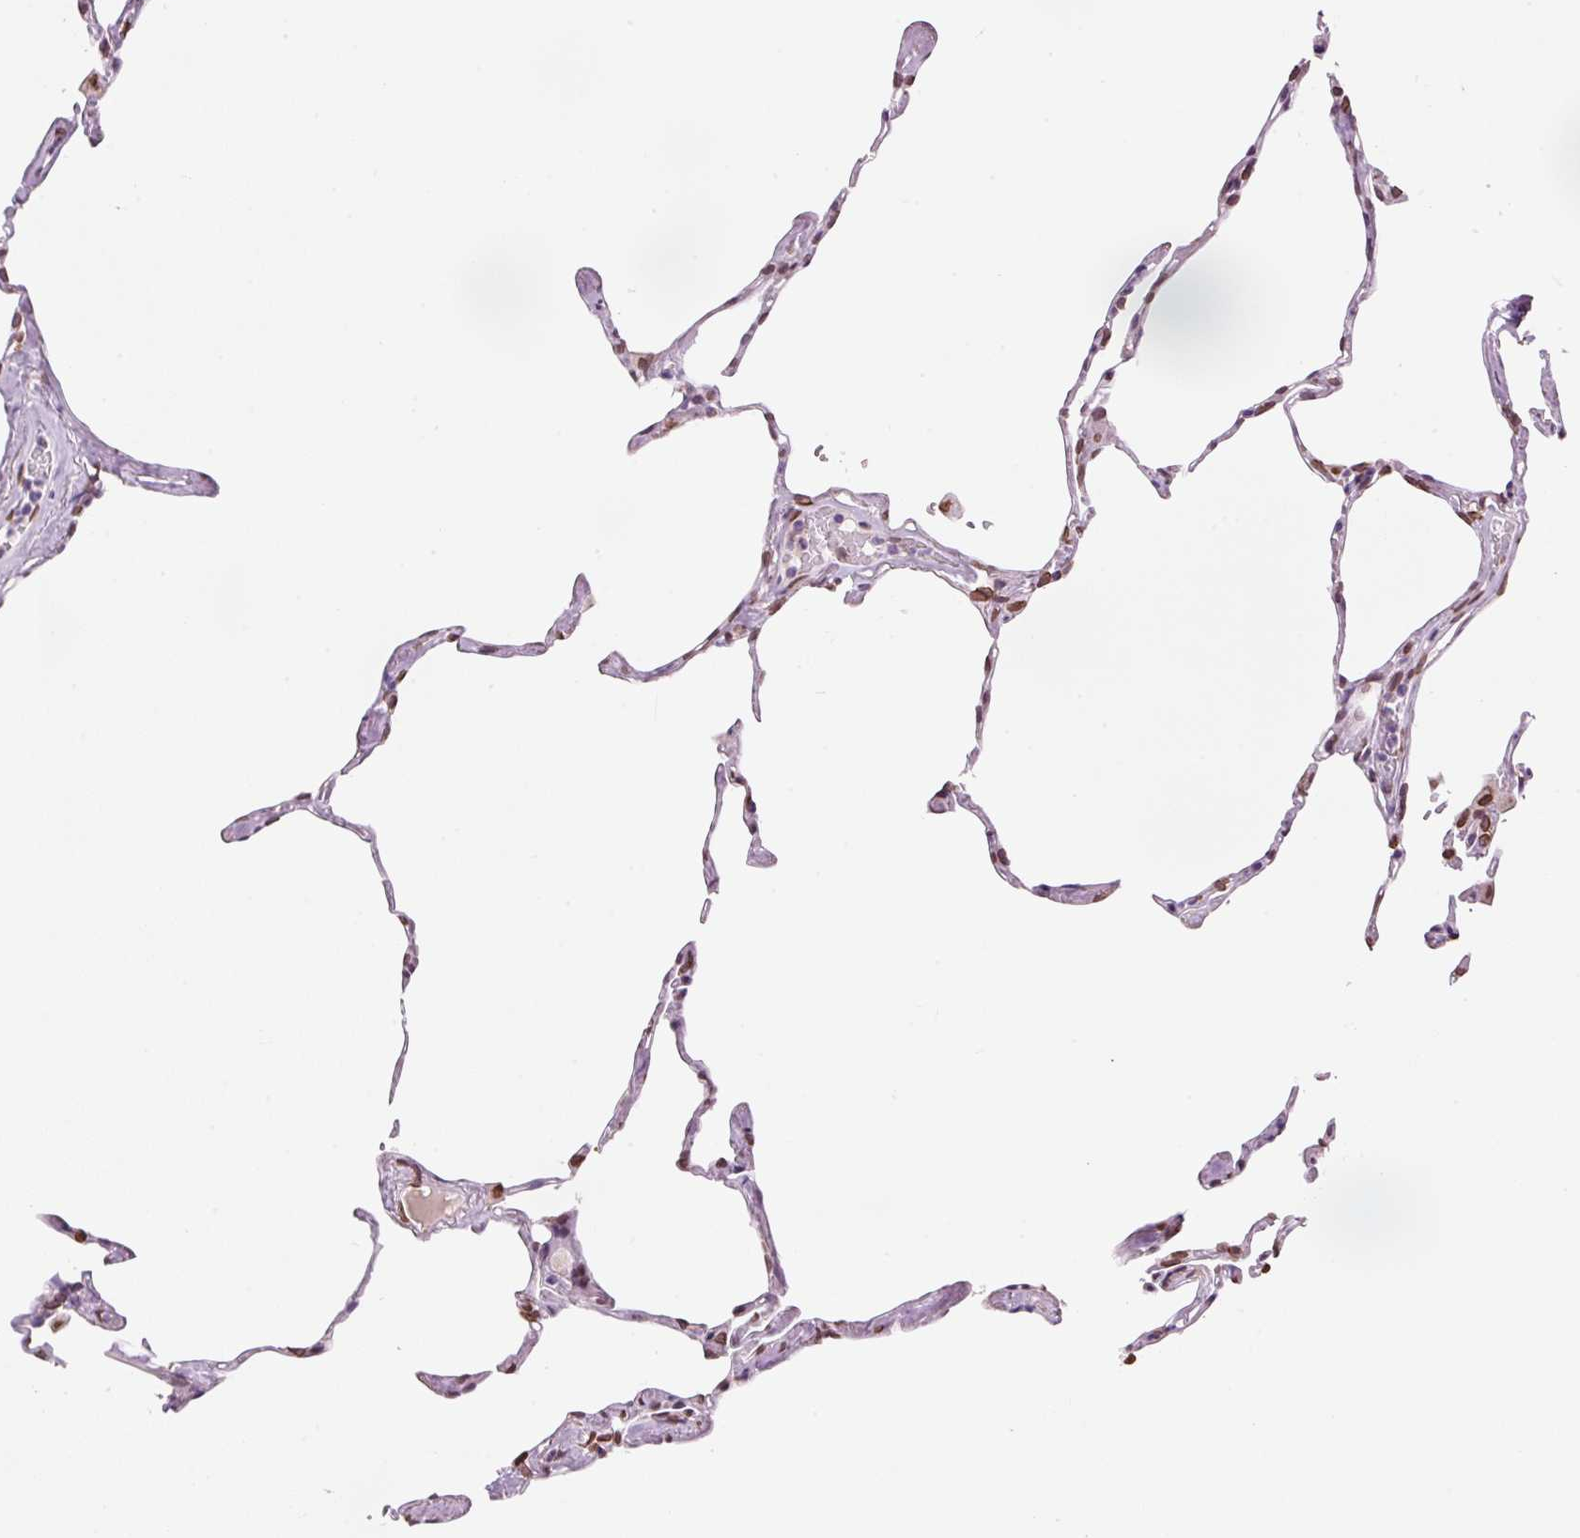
{"staining": {"intensity": "moderate", "quantity": "25%-75%", "location": "cytoplasmic/membranous,nuclear"}, "tissue": "lung", "cell_type": "Alveolar cells", "image_type": "normal", "snomed": [{"axis": "morphology", "description": "Normal tissue, NOS"}, {"axis": "topography", "description": "Lung"}], "caption": "Protein staining of benign lung displays moderate cytoplasmic/membranous,nuclear staining in approximately 25%-75% of alveolar cells. (IHC, brightfield microscopy, high magnification).", "gene": "ZNF224", "patient": {"sex": "male", "age": 65}}